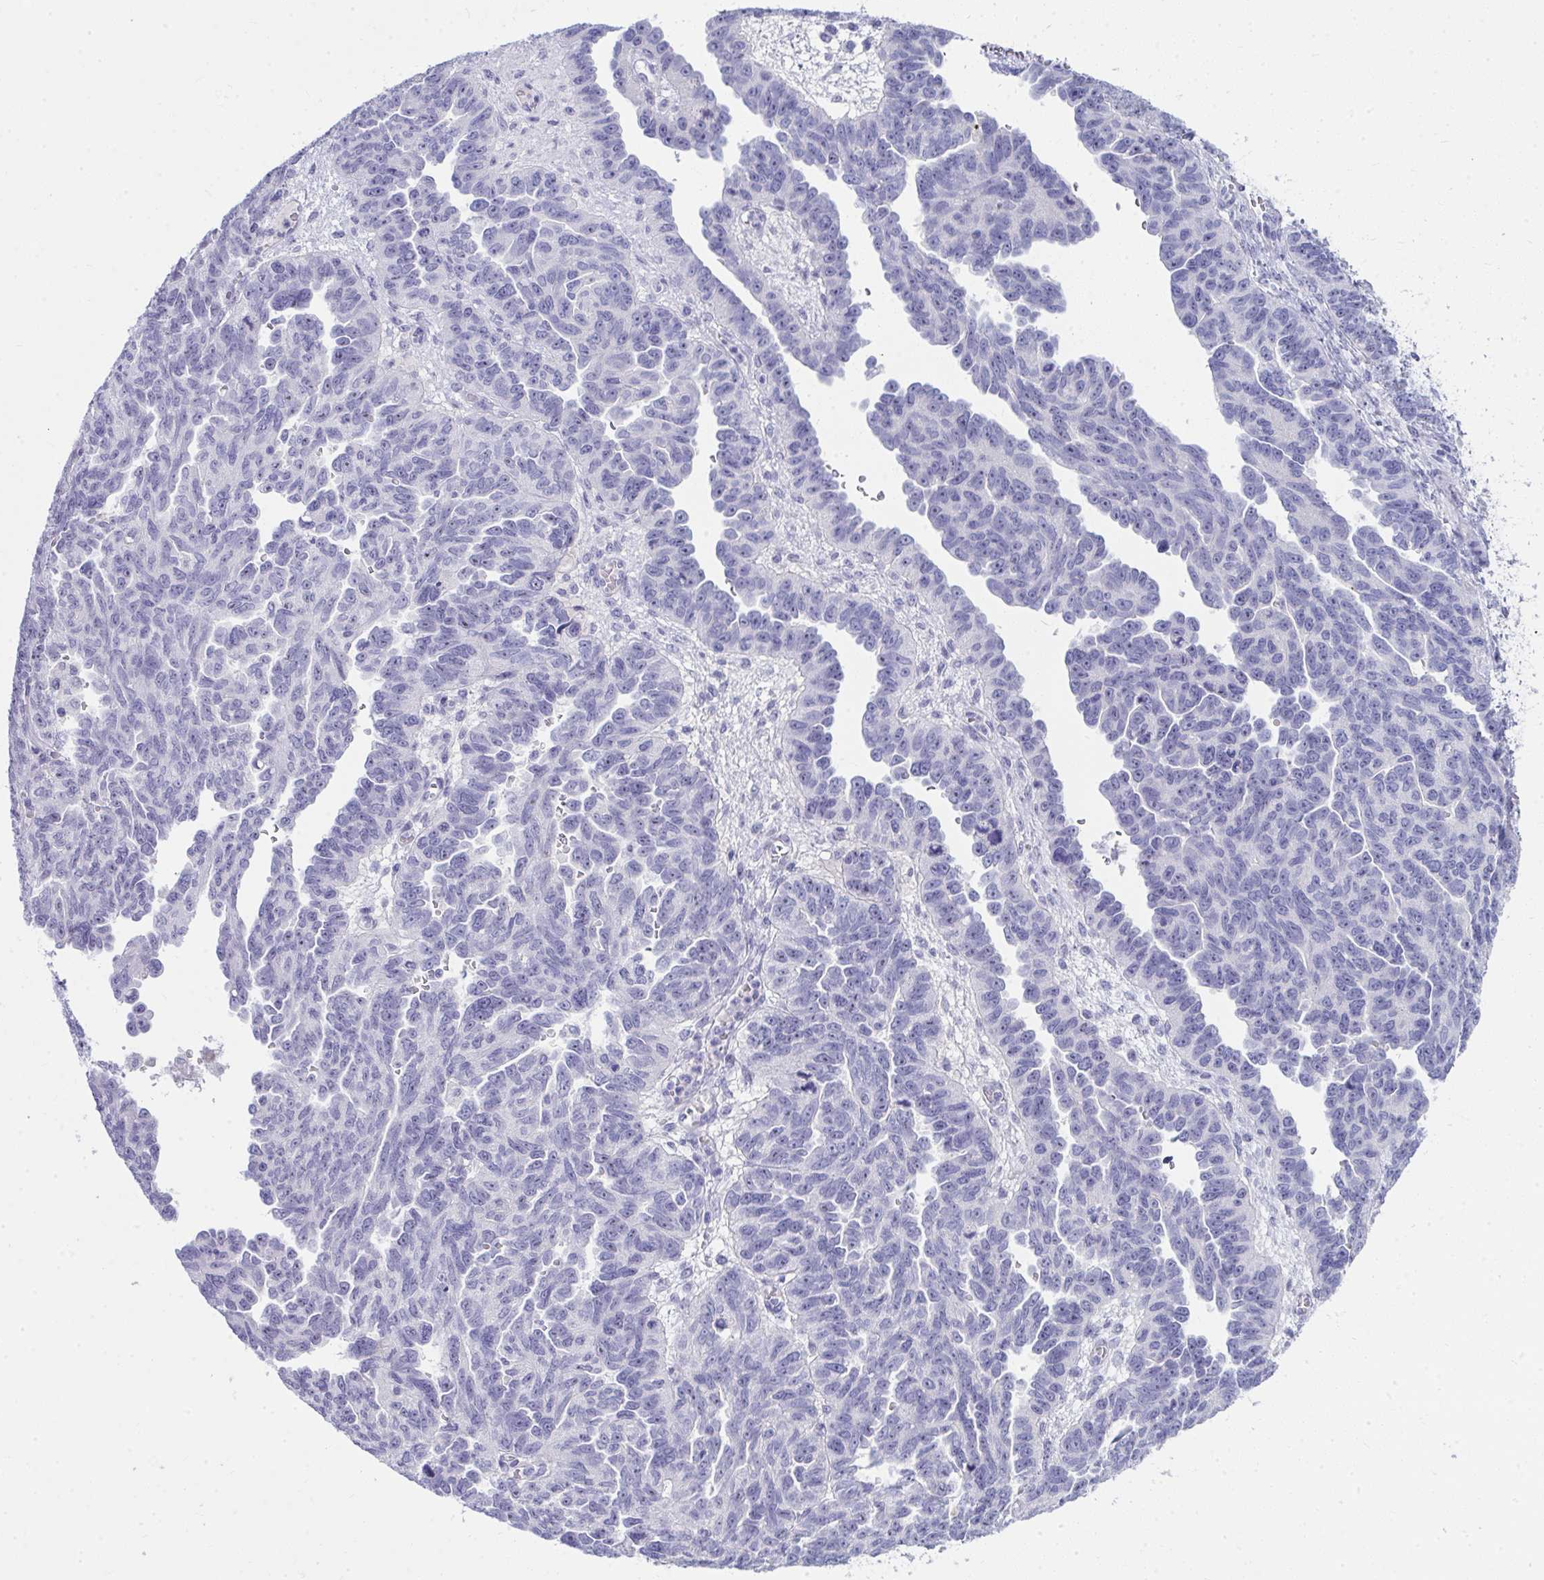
{"staining": {"intensity": "negative", "quantity": "none", "location": "none"}, "tissue": "ovarian cancer", "cell_type": "Tumor cells", "image_type": "cancer", "snomed": [{"axis": "morphology", "description": "Cystadenocarcinoma, serous, NOS"}, {"axis": "topography", "description": "Ovary"}], "caption": "A photomicrograph of human ovarian cancer (serous cystadenocarcinoma) is negative for staining in tumor cells.", "gene": "LRRC36", "patient": {"sex": "female", "age": 64}}